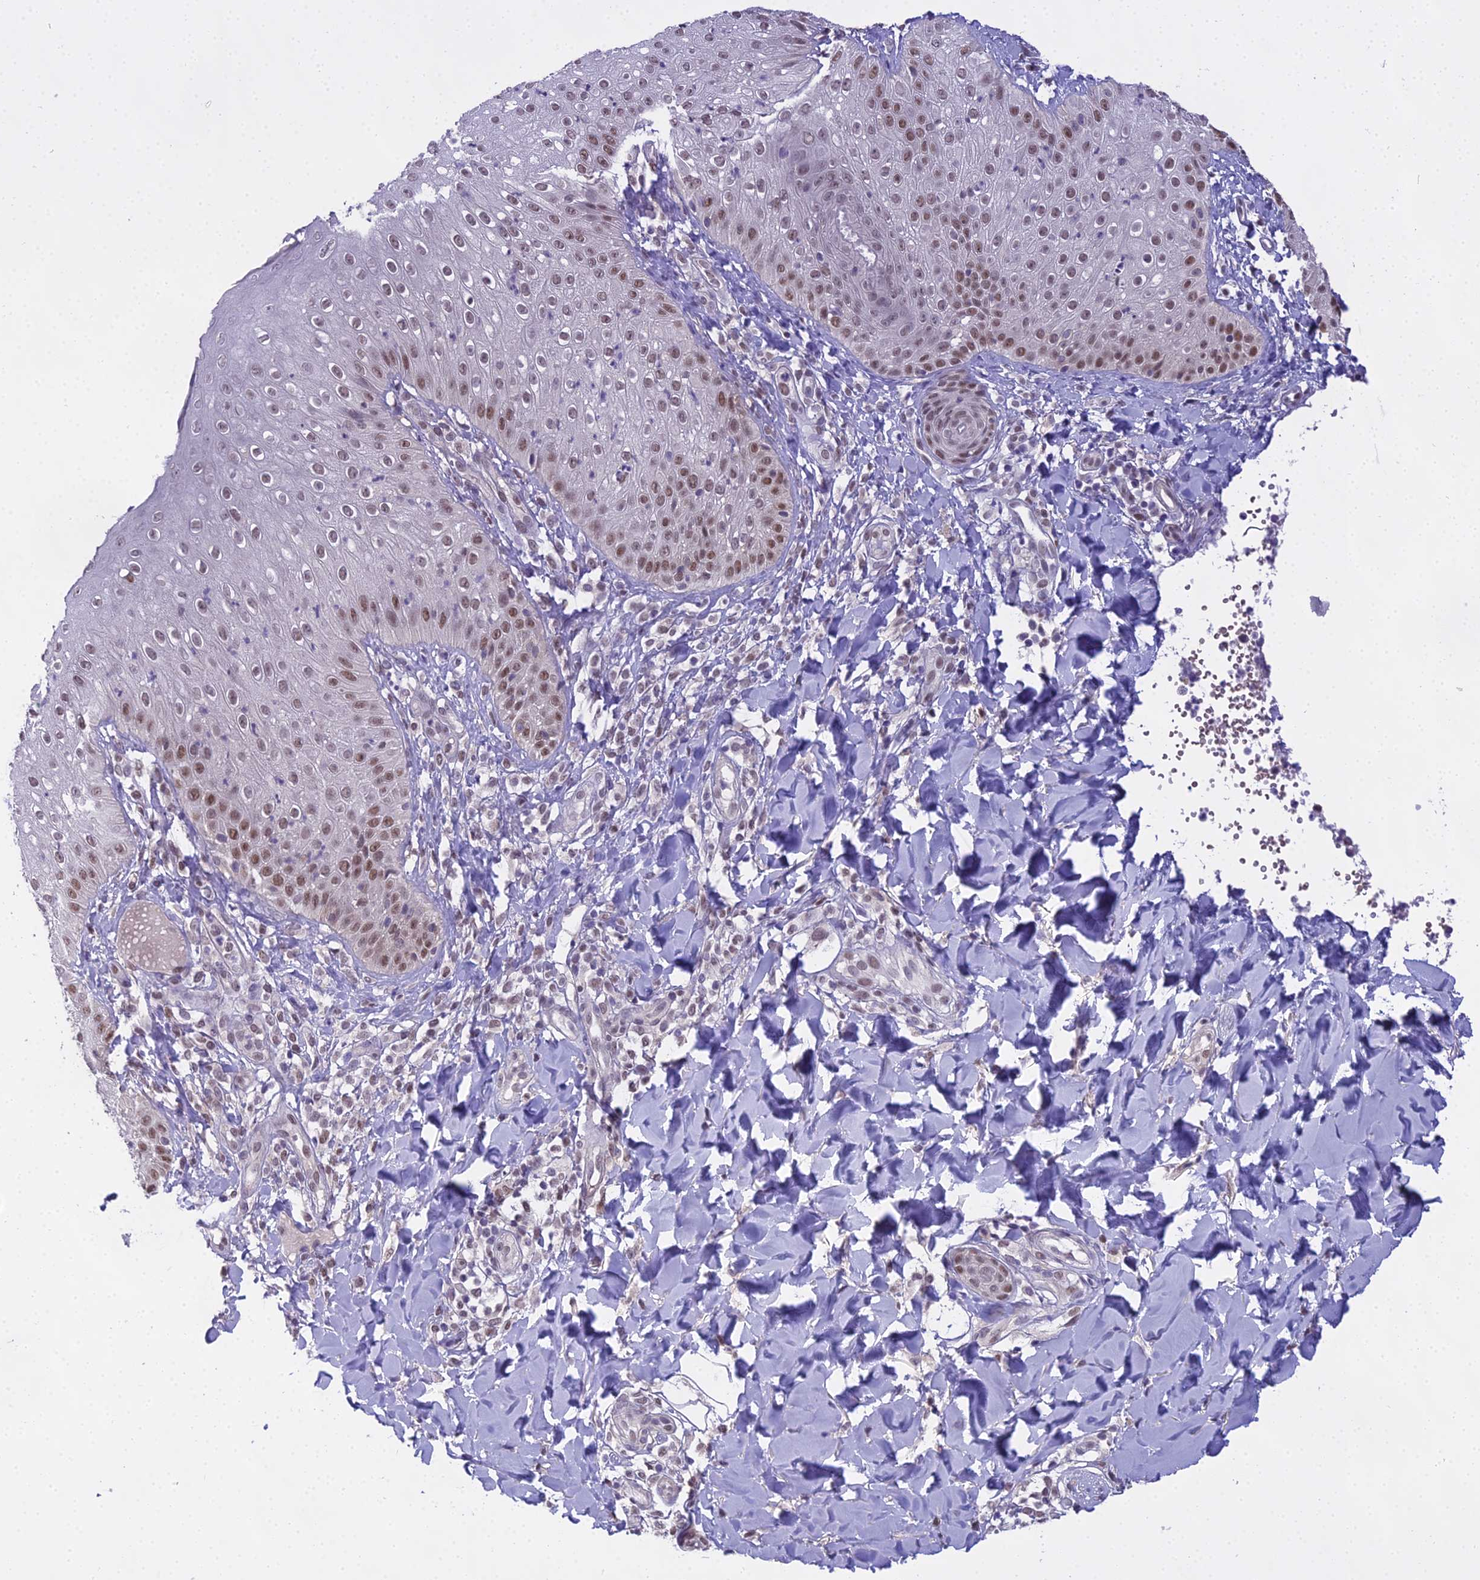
{"staining": {"intensity": "moderate", "quantity": "25%-75%", "location": "nuclear"}, "tissue": "skin", "cell_type": "Epidermal cells", "image_type": "normal", "snomed": [{"axis": "morphology", "description": "Normal tissue, NOS"}, {"axis": "morphology", "description": "Inflammation, NOS"}, {"axis": "topography", "description": "Soft tissue"}, {"axis": "topography", "description": "Anal"}], "caption": "Moderate nuclear positivity is identified in approximately 25%-75% of epidermal cells in unremarkable skin.", "gene": "MAT2A", "patient": {"sex": "female", "age": 15}}